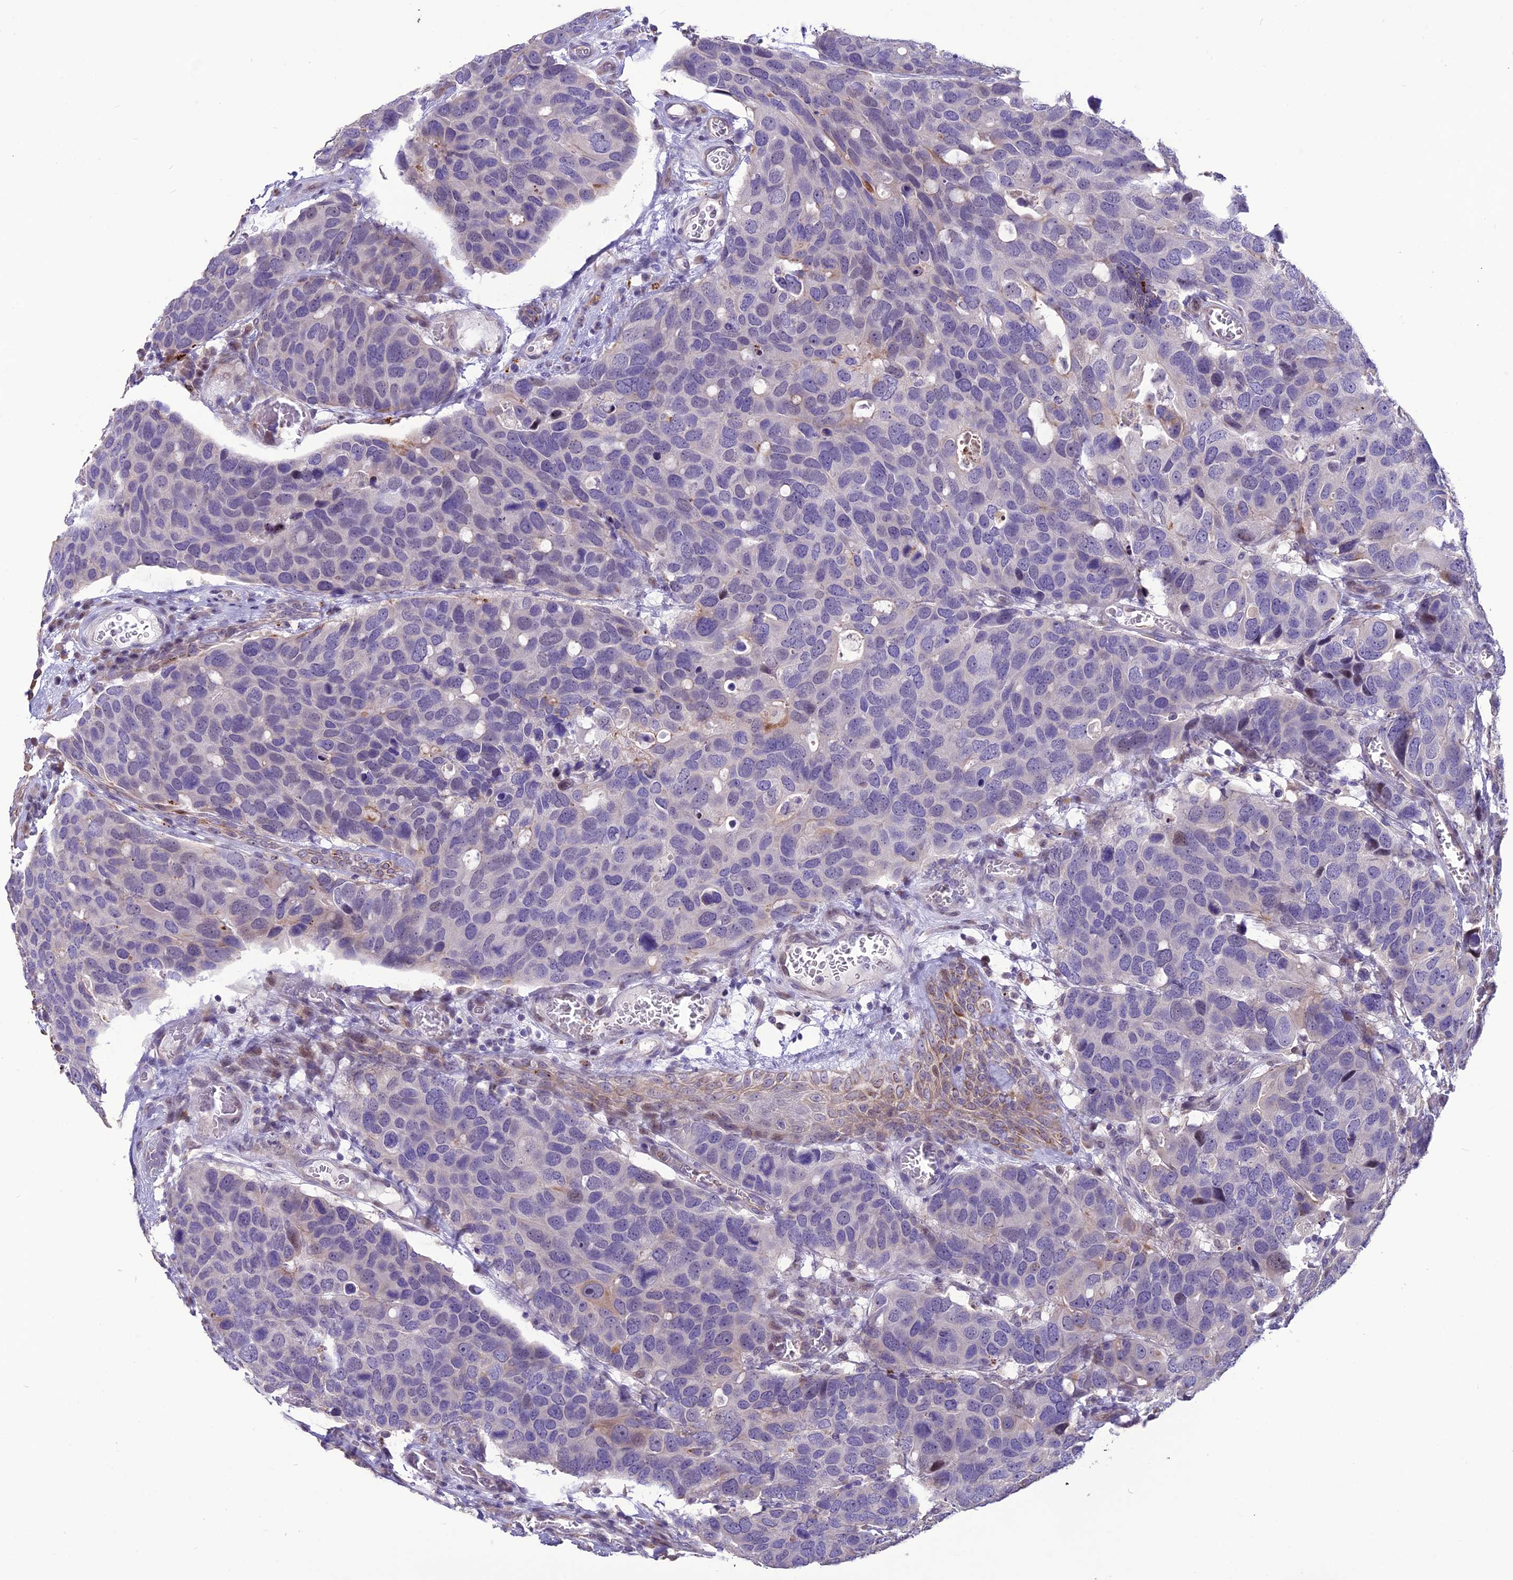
{"staining": {"intensity": "negative", "quantity": "none", "location": "none"}, "tissue": "breast cancer", "cell_type": "Tumor cells", "image_type": "cancer", "snomed": [{"axis": "morphology", "description": "Duct carcinoma"}, {"axis": "topography", "description": "Breast"}], "caption": "Tumor cells show no significant protein expression in breast infiltrating ductal carcinoma. The staining is performed using DAB brown chromogen with nuclei counter-stained in using hematoxylin.", "gene": "SPG21", "patient": {"sex": "female", "age": 83}}